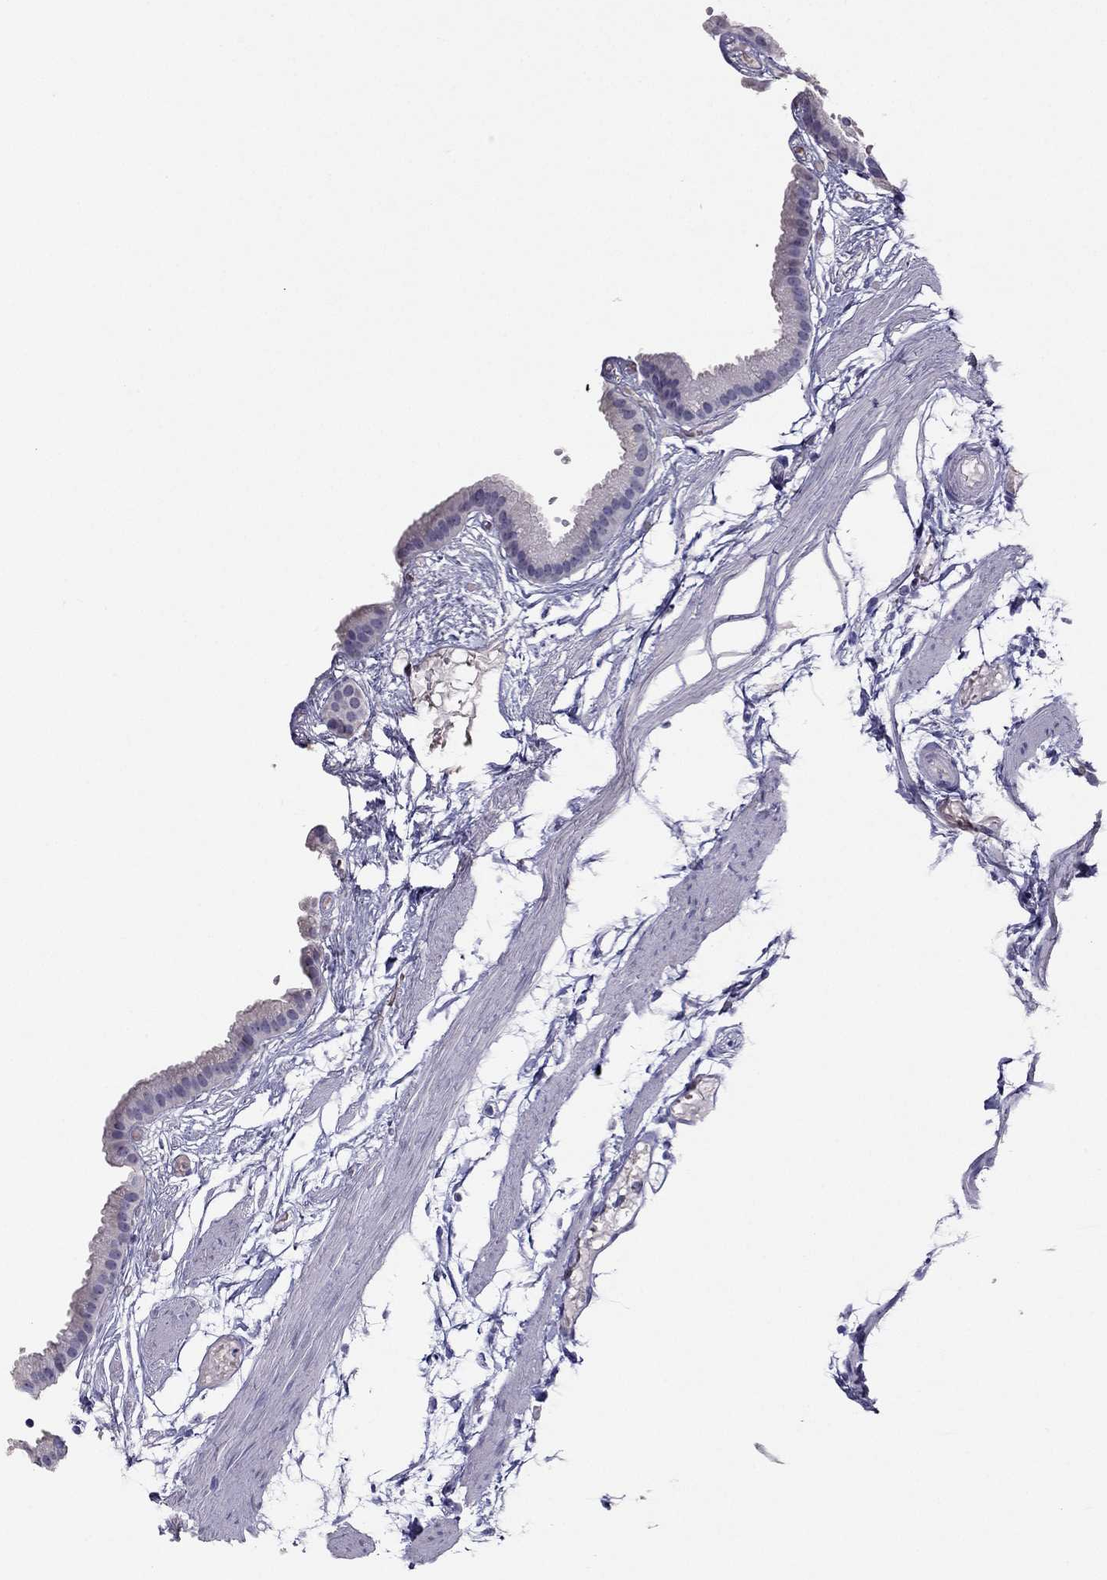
{"staining": {"intensity": "negative", "quantity": "none", "location": "none"}, "tissue": "gallbladder", "cell_type": "Glandular cells", "image_type": "normal", "snomed": [{"axis": "morphology", "description": "Normal tissue, NOS"}, {"axis": "topography", "description": "Gallbladder"}], "caption": "A high-resolution photomicrograph shows immunohistochemistry staining of unremarkable gallbladder, which exhibits no significant expression in glandular cells. The staining is performed using DAB (3,3'-diaminobenzidine) brown chromogen with nuclei counter-stained in using hematoxylin.", "gene": "RHO", "patient": {"sex": "female", "age": 45}}